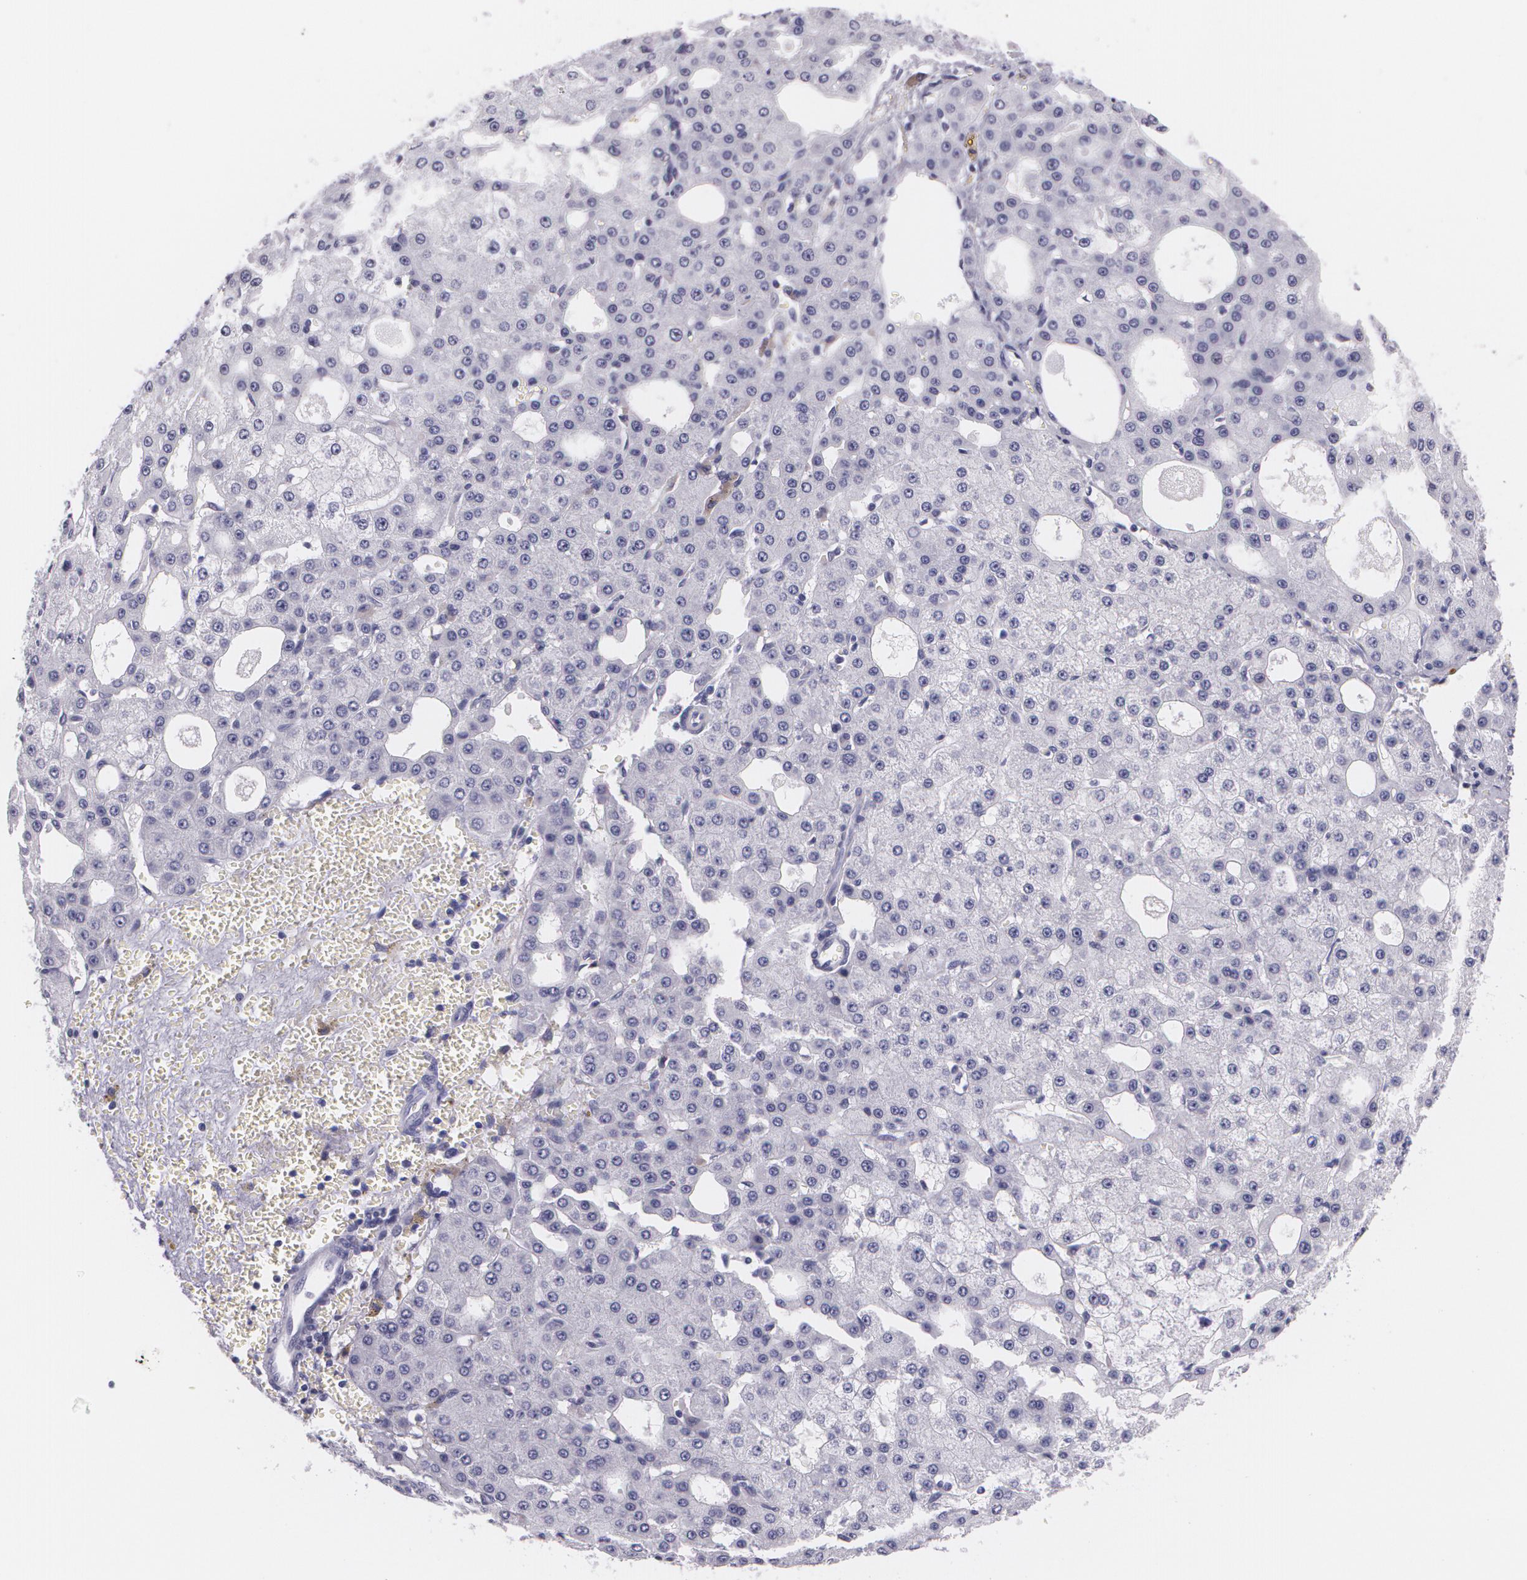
{"staining": {"intensity": "negative", "quantity": "none", "location": "none"}, "tissue": "liver cancer", "cell_type": "Tumor cells", "image_type": "cancer", "snomed": [{"axis": "morphology", "description": "Carcinoma, Hepatocellular, NOS"}, {"axis": "topography", "description": "Liver"}], "caption": "Immunohistochemistry micrograph of neoplastic tissue: liver hepatocellular carcinoma stained with DAB (3,3'-diaminobenzidine) demonstrates no significant protein positivity in tumor cells.", "gene": "DLG4", "patient": {"sex": "male", "age": 47}}